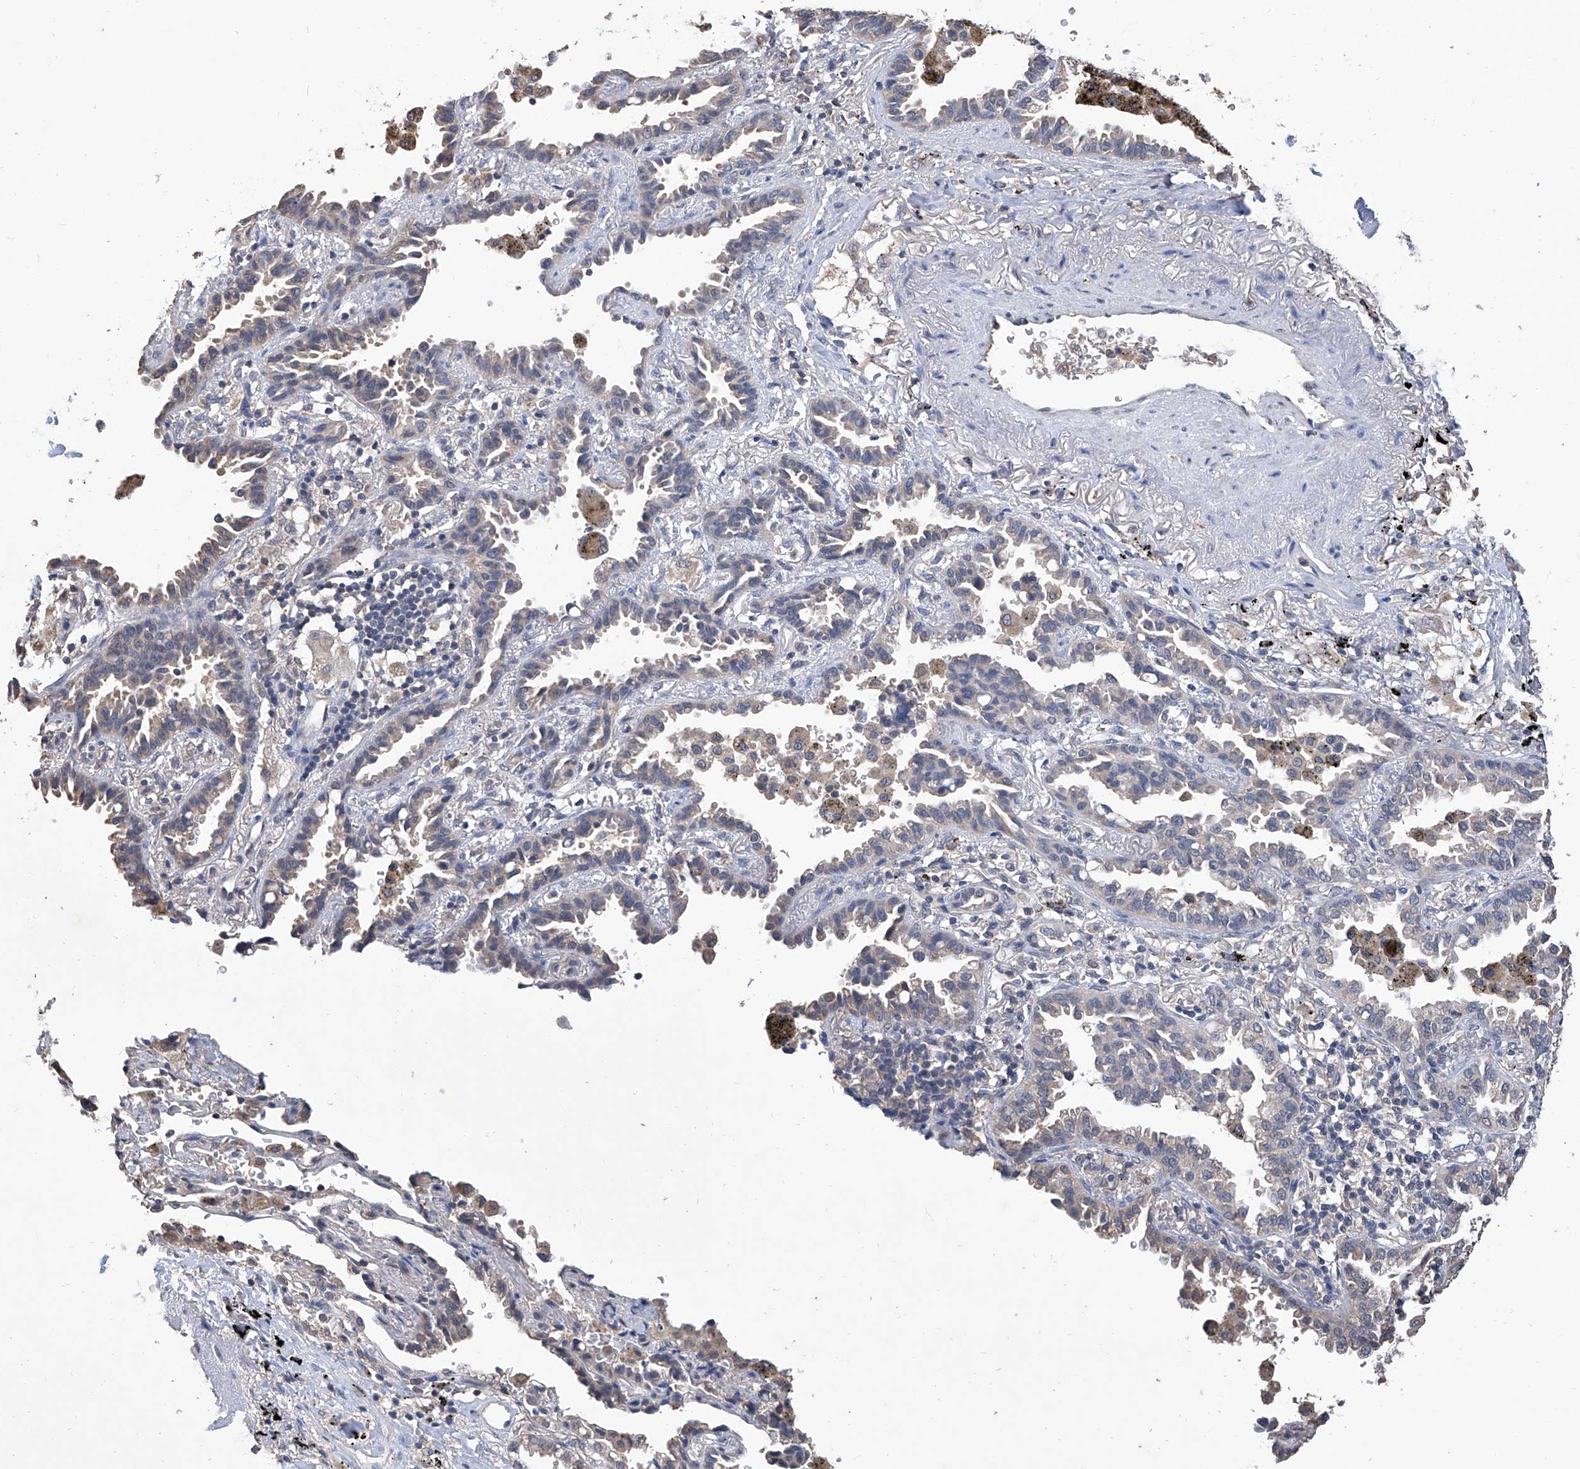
{"staining": {"intensity": "weak", "quantity": "<25%", "location": "cytoplasmic/membranous"}, "tissue": "lung cancer", "cell_type": "Tumor cells", "image_type": "cancer", "snomed": [{"axis": "morphology", "description": "Normal tissue, NOS"}, {"axis": "morphology", "description": "Adenocarcinoma, NOS"}, {"axis": "topography", "description": "Lung"}], "caption": "Lung cancer was stained to show a protein in brown. There is no significant staining in tumor cells. The staining is performed using DAB brown chromogen with nuclei counter-stained in using hematoxylin.", "gene": "GPT", "patient": {"sex": "male", "age": 59}}